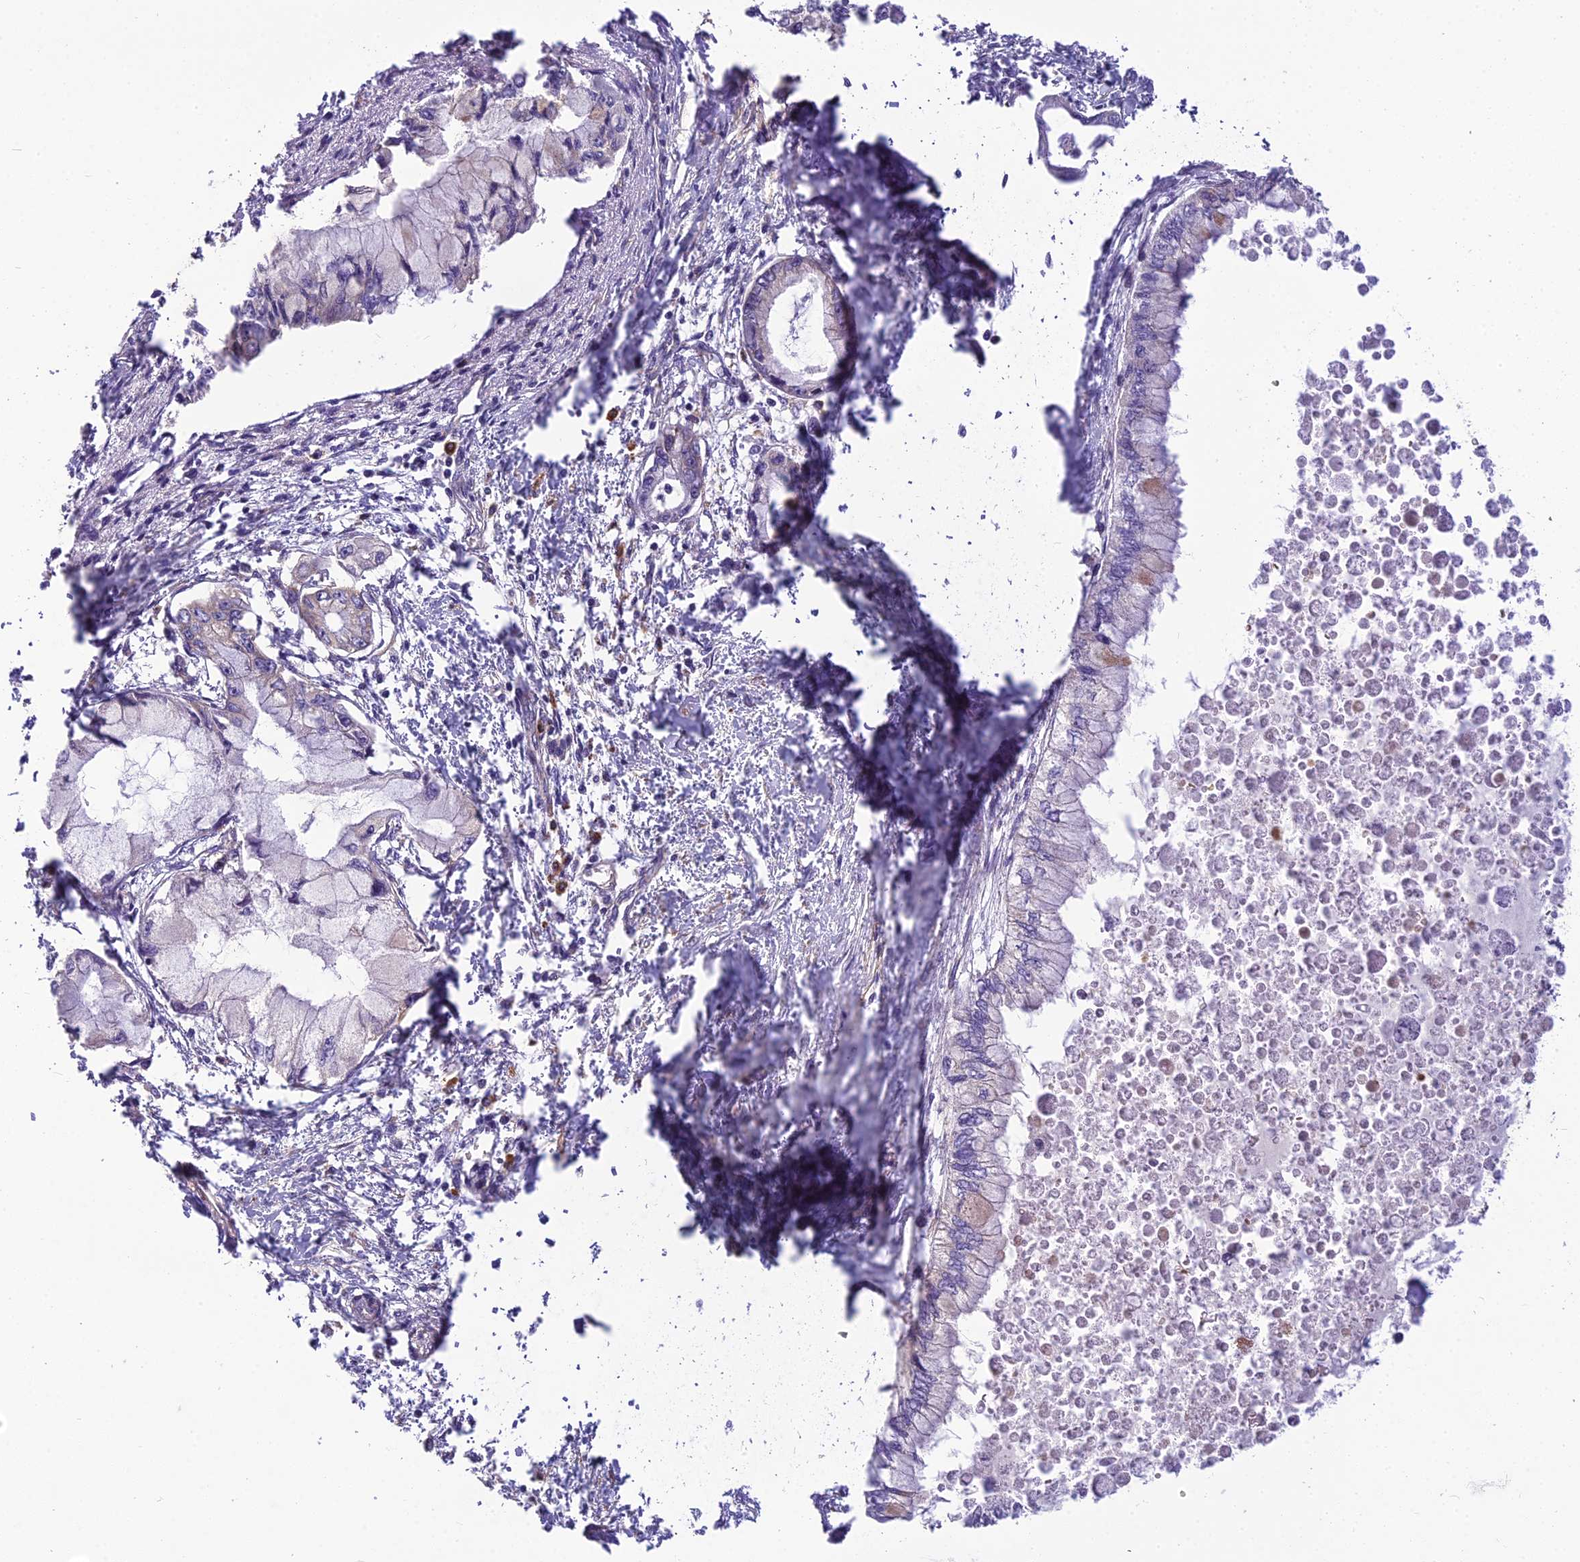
{"staining": {"intensity": "weak", "quantity": "<25%", "location": "cytoplasmic/membranous"}, "tissue": "pancreatic cancer", "cell_type": "Tumor cells", "image_type": "cancer", "snomed": [{"axis": "morphology", "description": "Adenocarcinoma, NOS"}, {"axis": "topography", "description": "Pancreas"}], "caption": "This is an IHC image of human pancreatic cancer. There is no expression in tumor cells.", "gene": "SPDL1", "patient": {"sex": "male", "age": 48}}